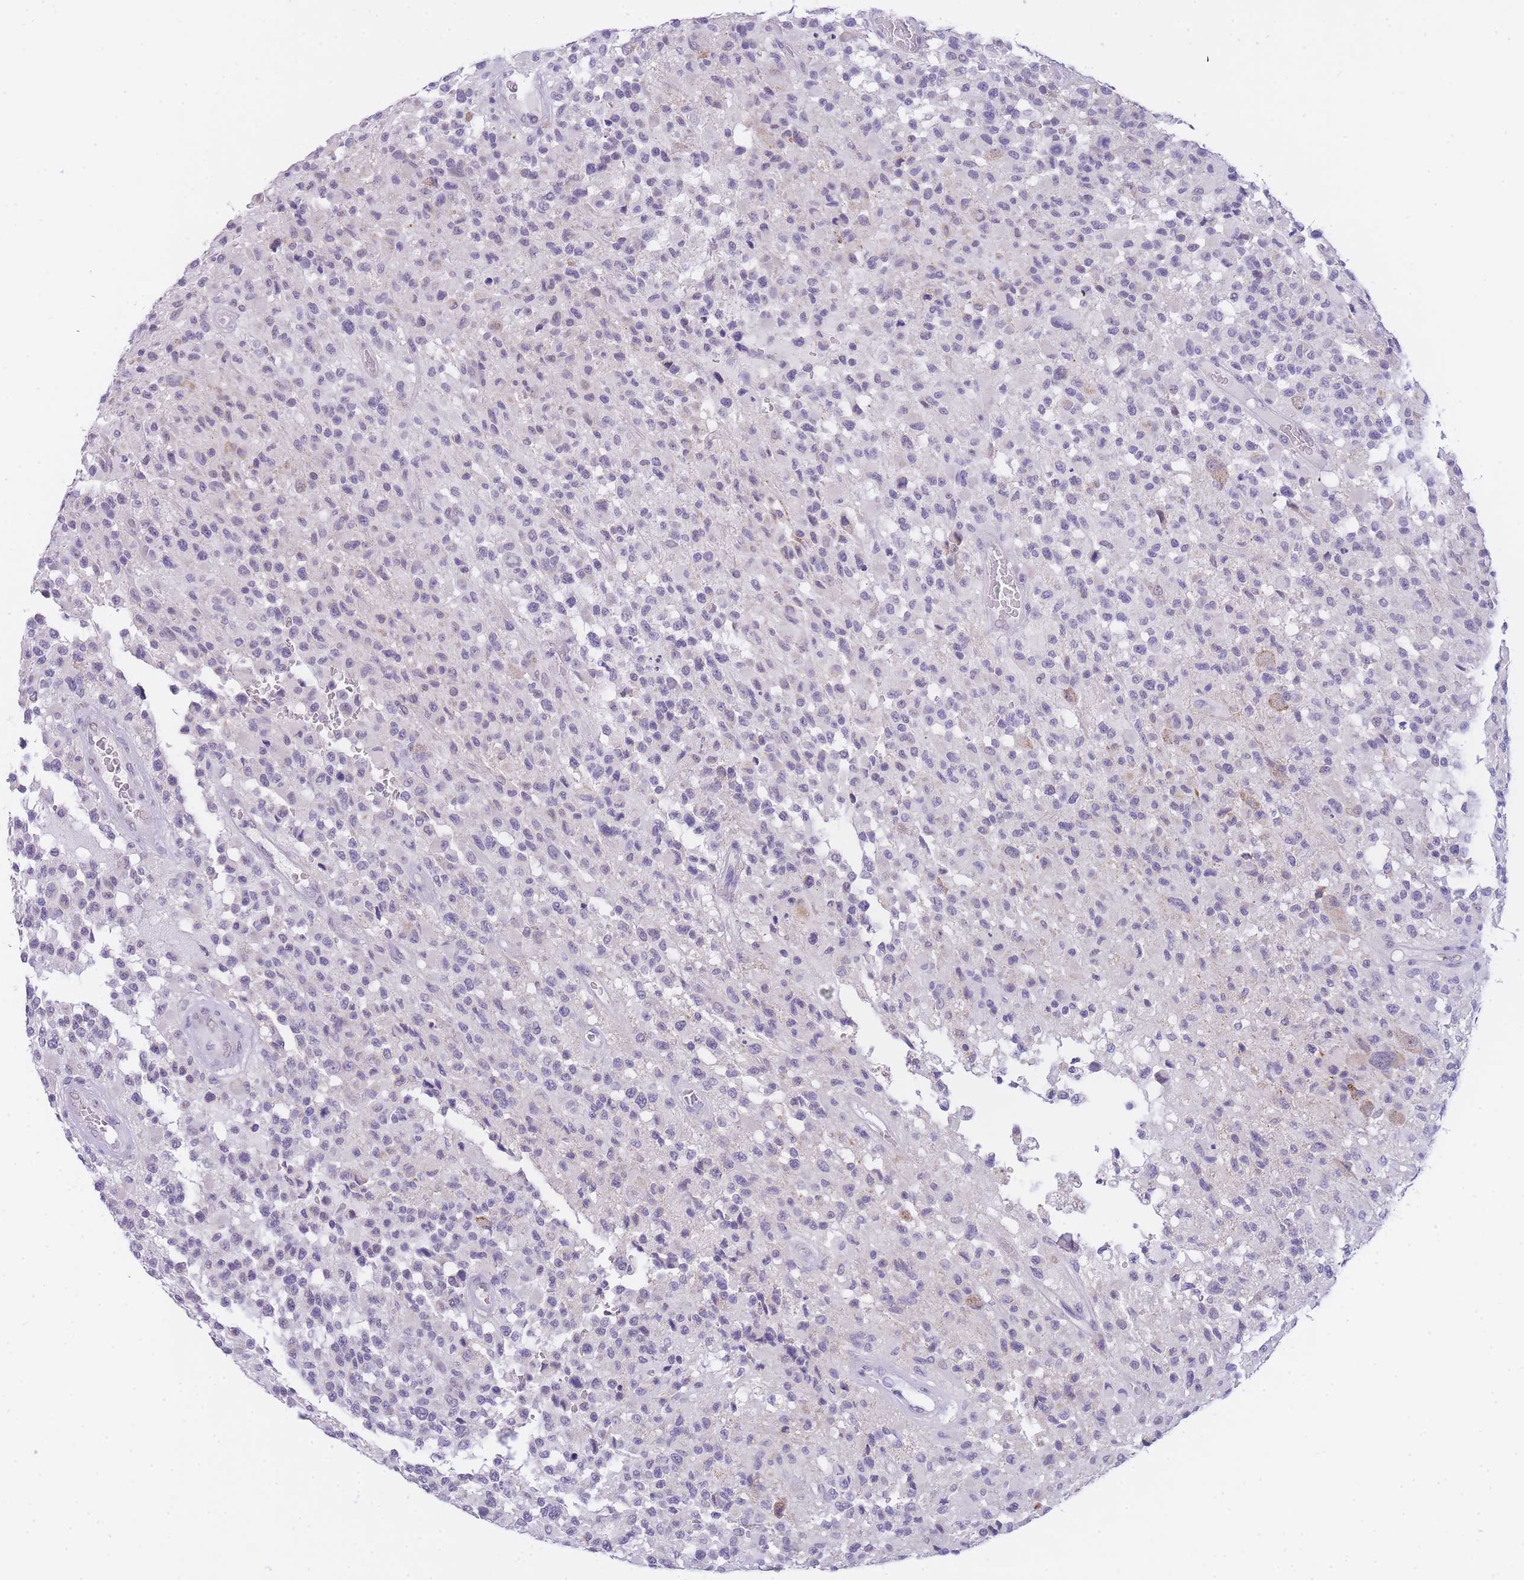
{"staining": {"intensity": "negative", "quantity": "none", "location": "none"}, "tissue": "glioma", "cell_type": "Tumor cells", "image_type": "cancer", "snomed": [{"axis": "morphology", "description": "Glioma, malignant, High grade"}, {"axis": "morphology", "description": "Glioblastoma, NOS"}, {"axis": "topography", "description": "Brain"}], "caption": "IHC histopathology image of human glioblastoma stained for a protein (brown), which shows no positivity in tumor cells.", "gene": "FRAT2", "patient": {"sex": "male", "age": 60}}